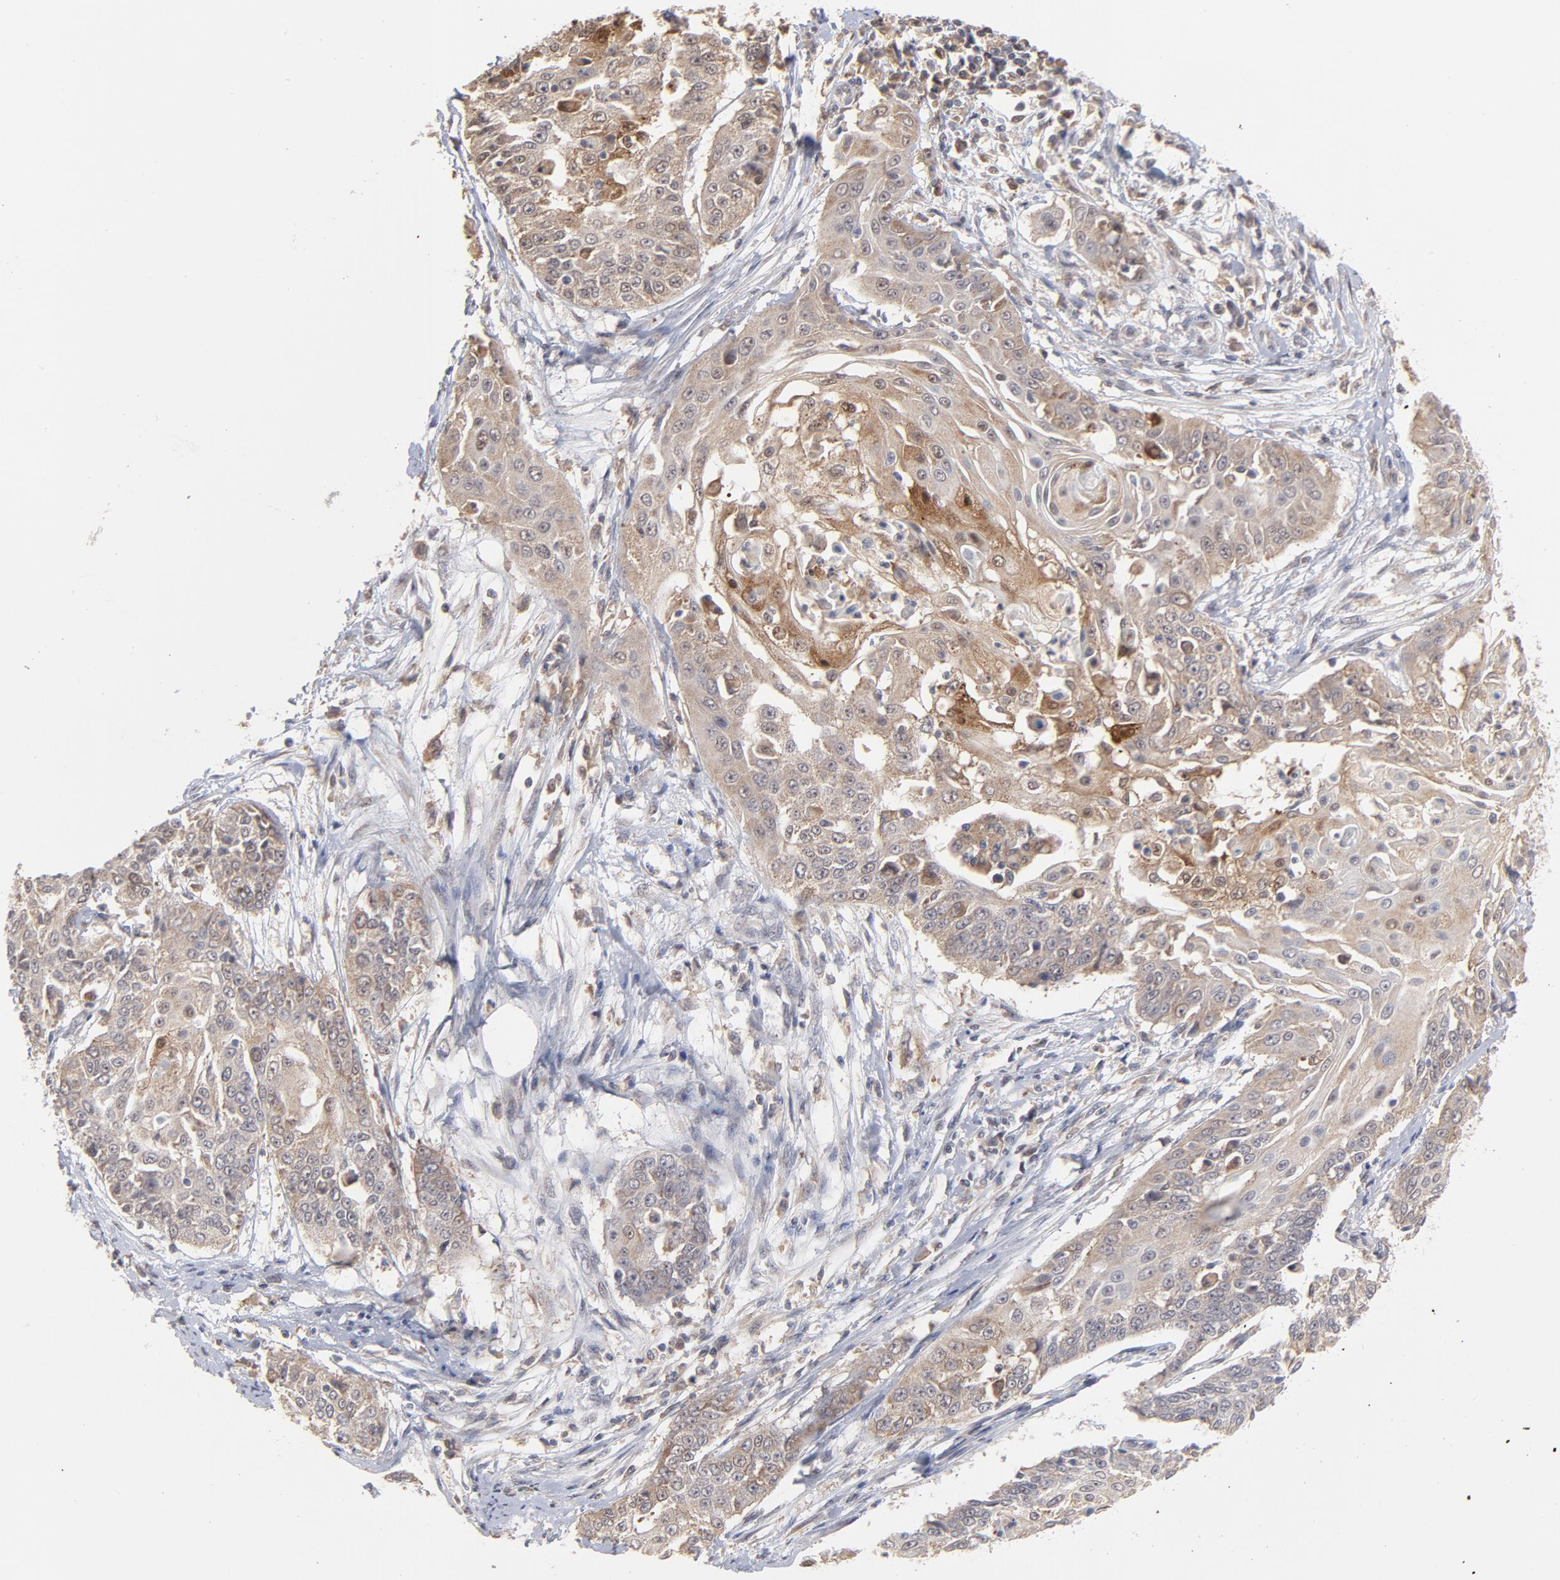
{"staining": {"intensity": "weak", "quantity": "<25%", "location": "cytoplasmic/membranous"}, "tissue": "cervical cancer", "cell_type": "Tumor cells", "image_type": "cancer", "snomed": [{"axis": "morphology", "description": "Squamous cell carcinoma, NOS"}, {"axis": "topography", "description": "Cervix"}], "caption": "Immunohistochemical staining of human cervical squamous cell carcinoma reveals no significant staining in tumor cells. (DAB IHC with hematoxylin counter stain).", "gene": "OAS1", "patient": {"sex": "female", "age": 64}}